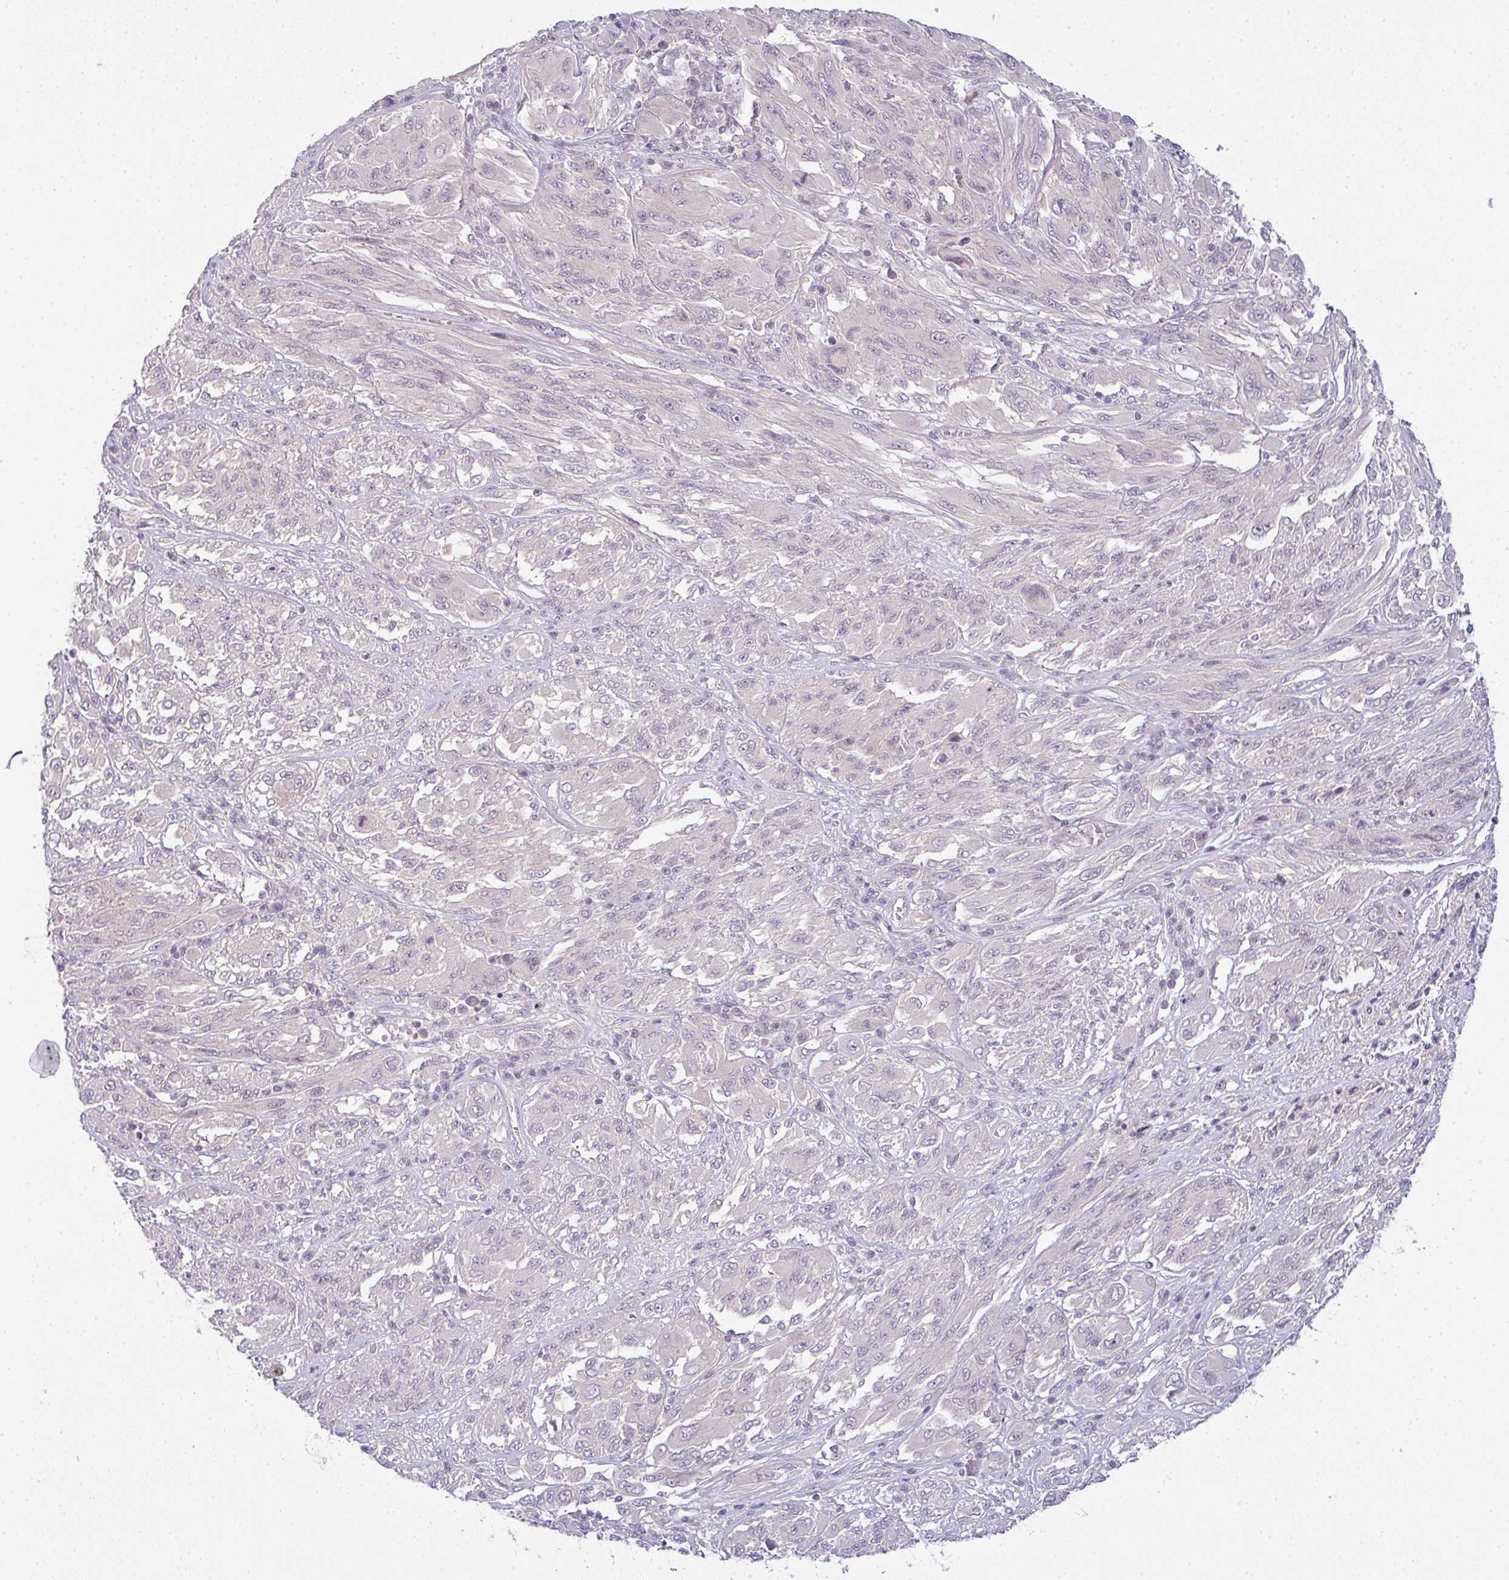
{"staining": {"intensity": "negative", "quantity": "none", "location": "none"}, "tissue": "melanoma", "cell_type": "Tumor cells", "image_type": "cancer", "snomed": [{"axis": "morphology", "description": "Malignant melanoma, NOS"}, {"axis": "topography", "description": "Skin"}], "caption": "High power microscopy photomicrograph of an immunohistochemistry (IHC) micrograph of melanoma, revealing no significant staining in tumor cells.", "gene": "CSE1L", "patient": {"sex": "female", "age": 91}}